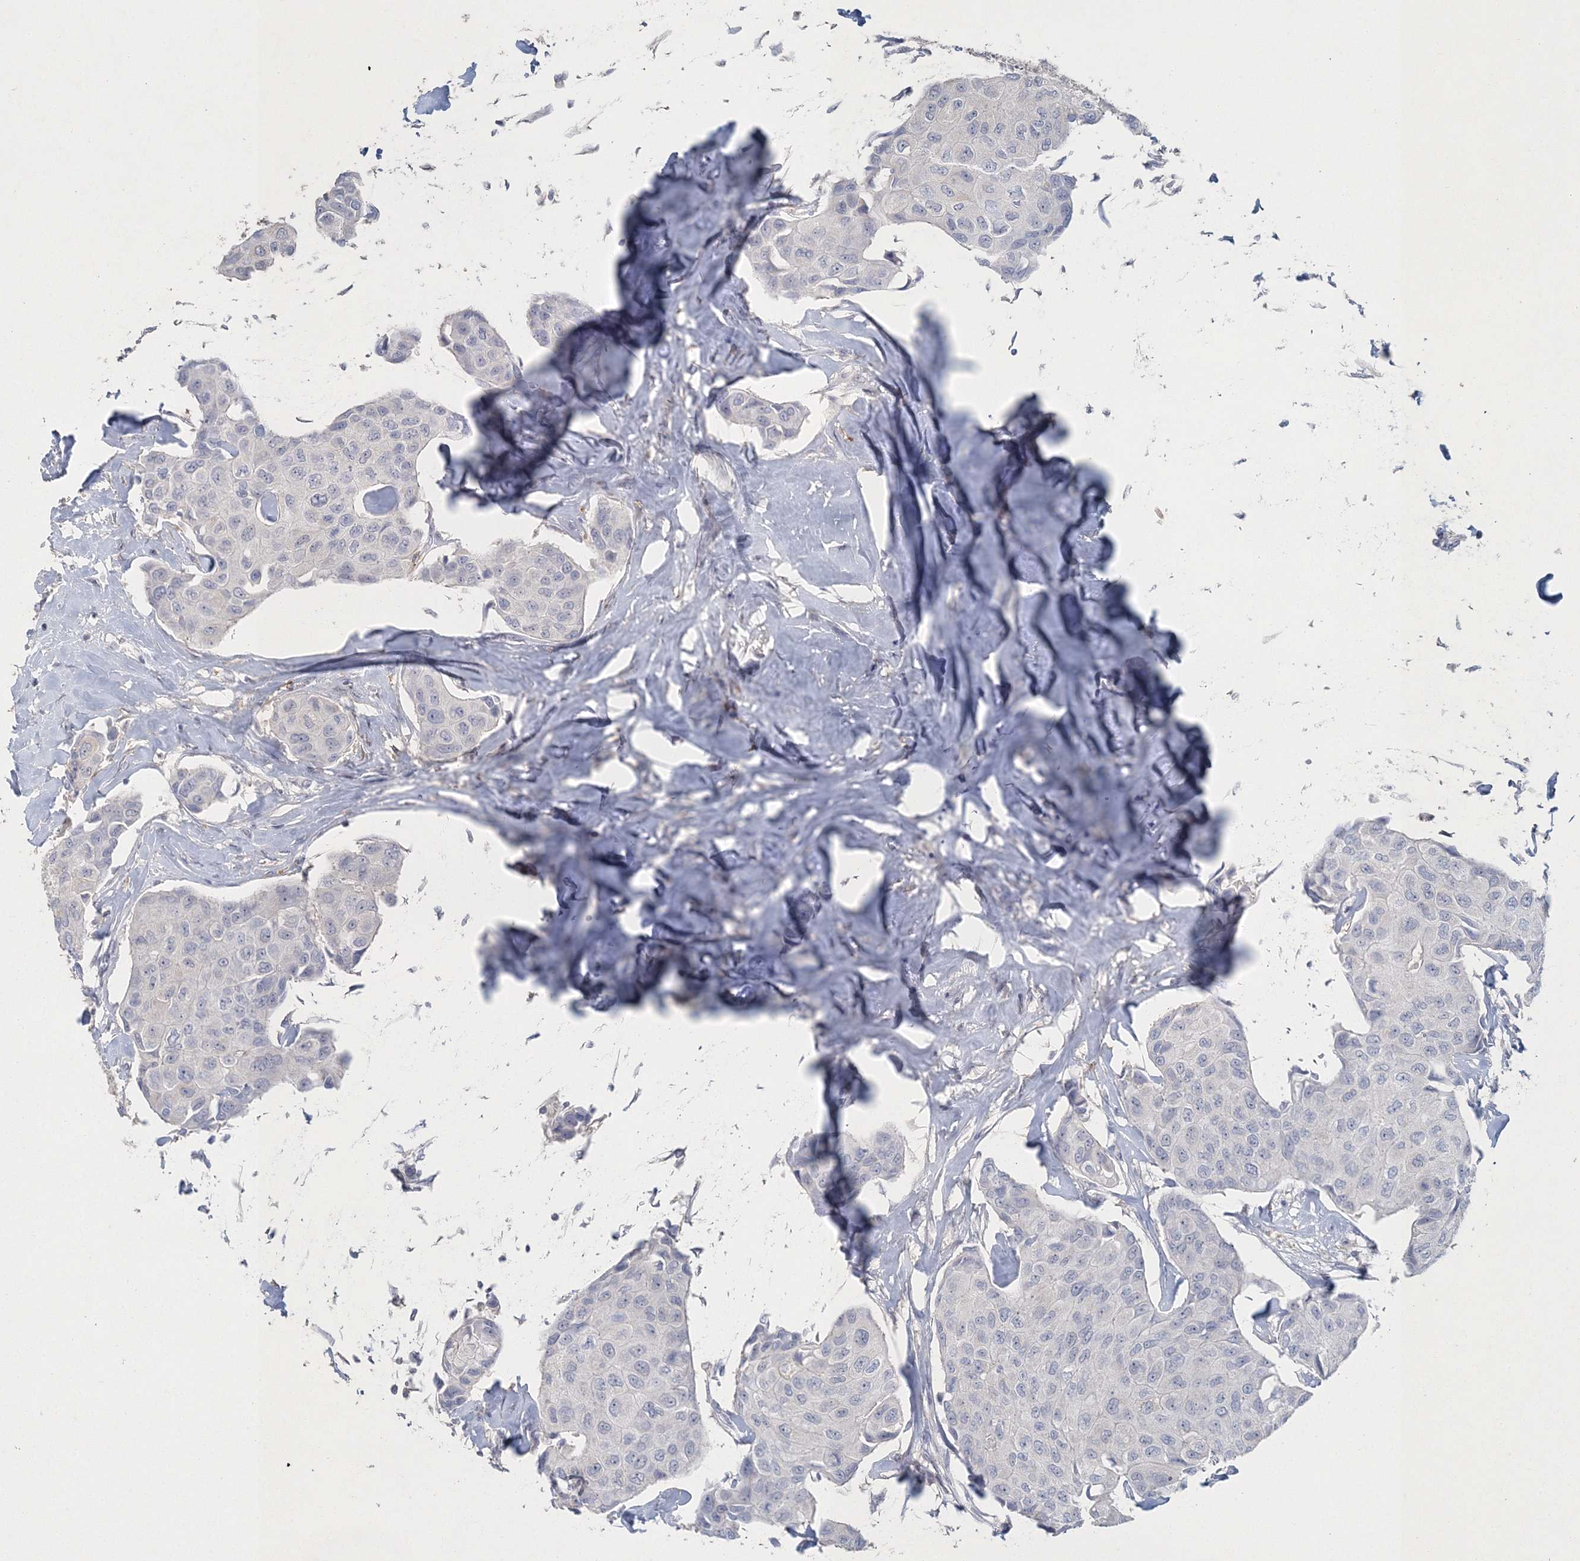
{"staining": {"intensity": "negative", "quantity": "none", "location": "none"}, "tissue": "breast cancer", "cell_type": "Tumor cells", "image_type": "cancer", "snomed": [{"axis": "morphology", "description": "Duct carcinoma"}, {"axis": "topography", "description": "Breast"}], "caption": "This is an immunohistochemistry (IHC) histopathology image of breast cancer (infiltrating ductal carcinoma). There is no staining in tumor cells.", "gene": "UIMC1", "patient": {"sex": "female", "age": 80}}